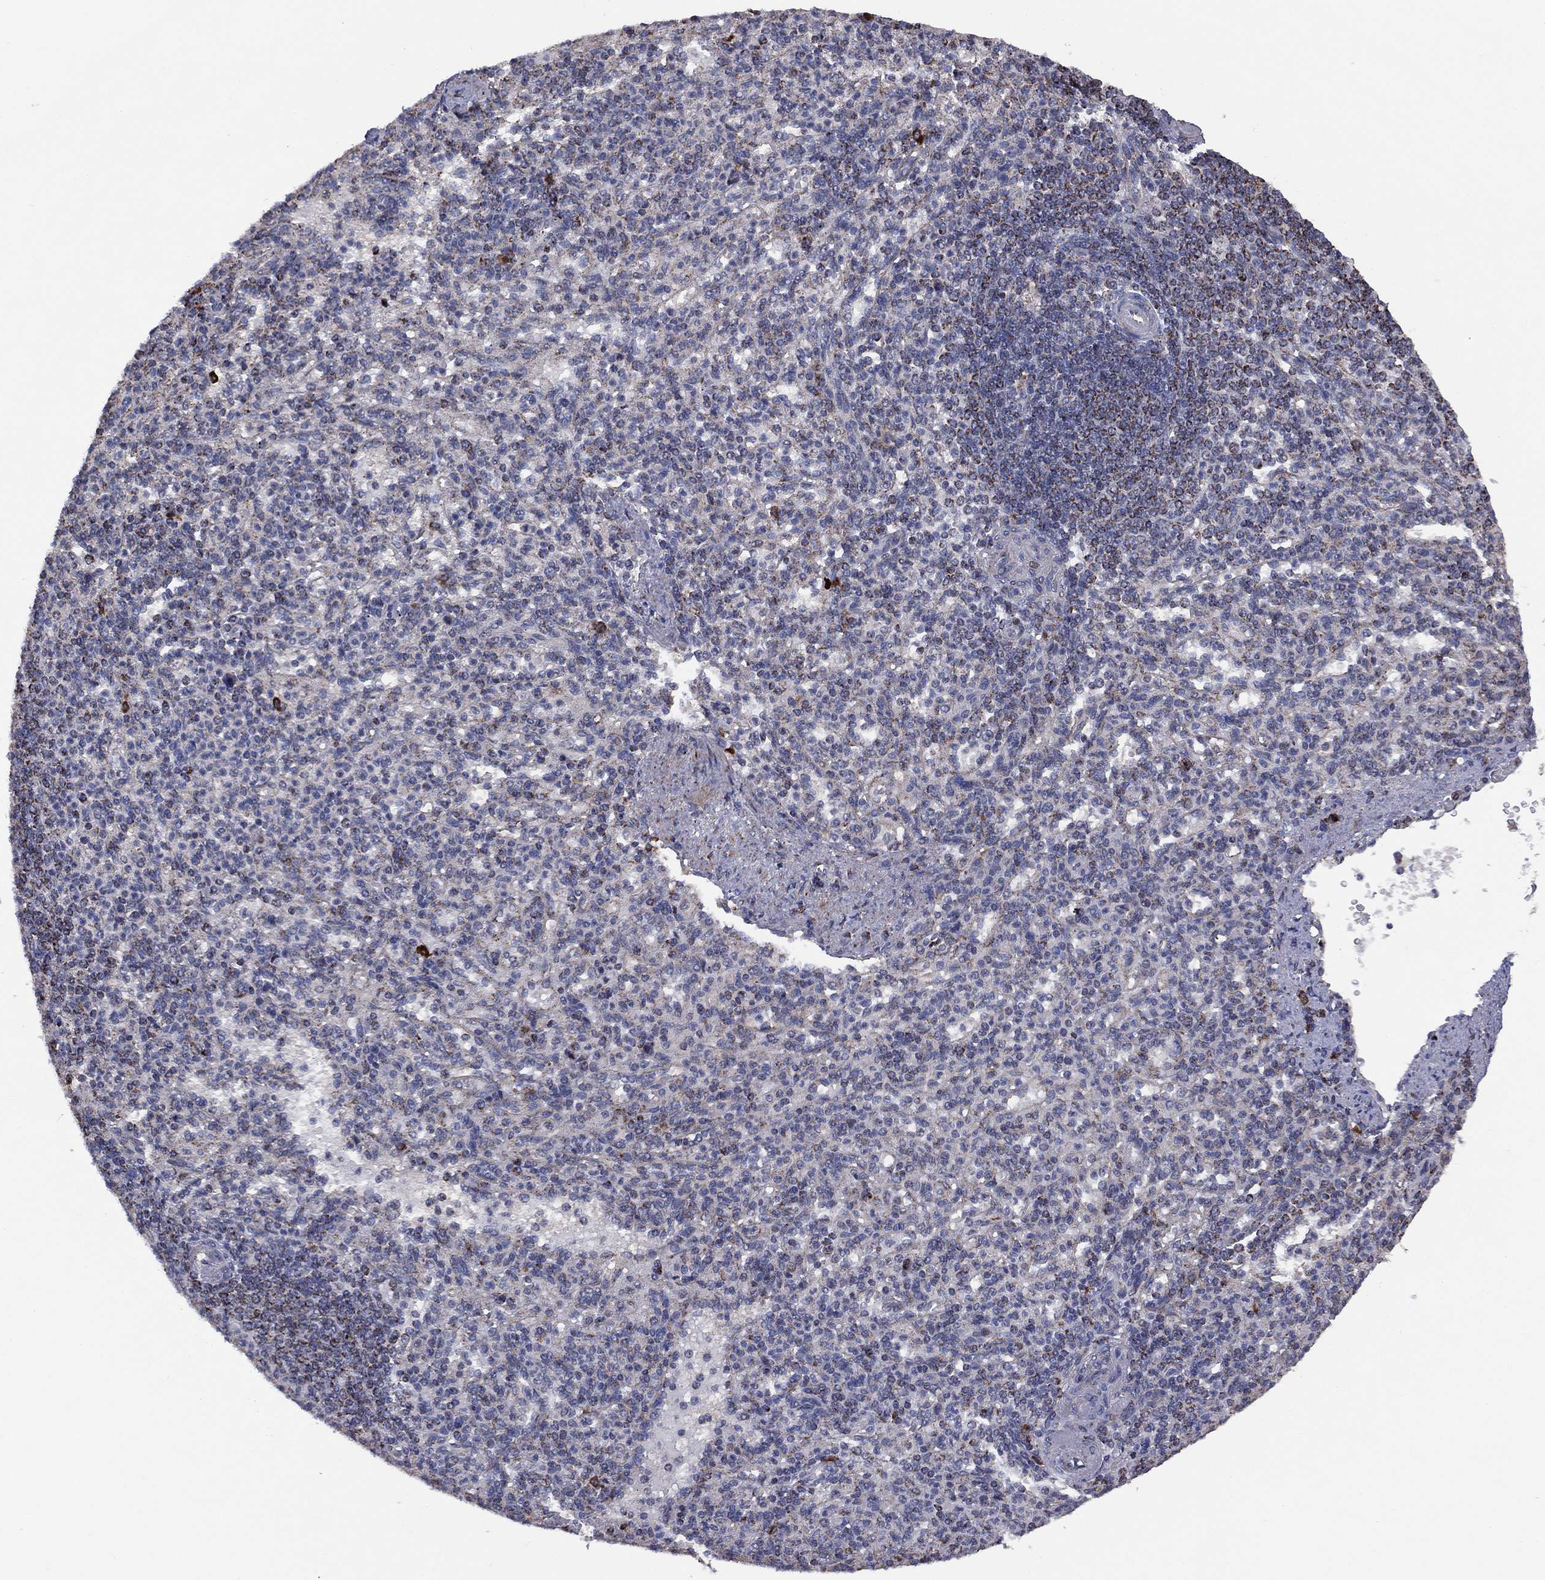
{"staining": {"intensity": "negative", "quantity": "none", "location": "none"}, "tissue": "spleen", "cell_type": "Cells in red pulp", "image_type": "normal", "snomed": [{"axis": "morphology", "description": "Normal tissue, NOS"}, {"axis": "topography", "description": "Spleen"}], "caption": "A high-resolution micrograph shows immunohistochemistry (IHC) staining of normal spleen, which displays no significant staining in cells in red pulp.", "gene": "PPP2R5A", "patient": {"sex": "female", "age": 74}}